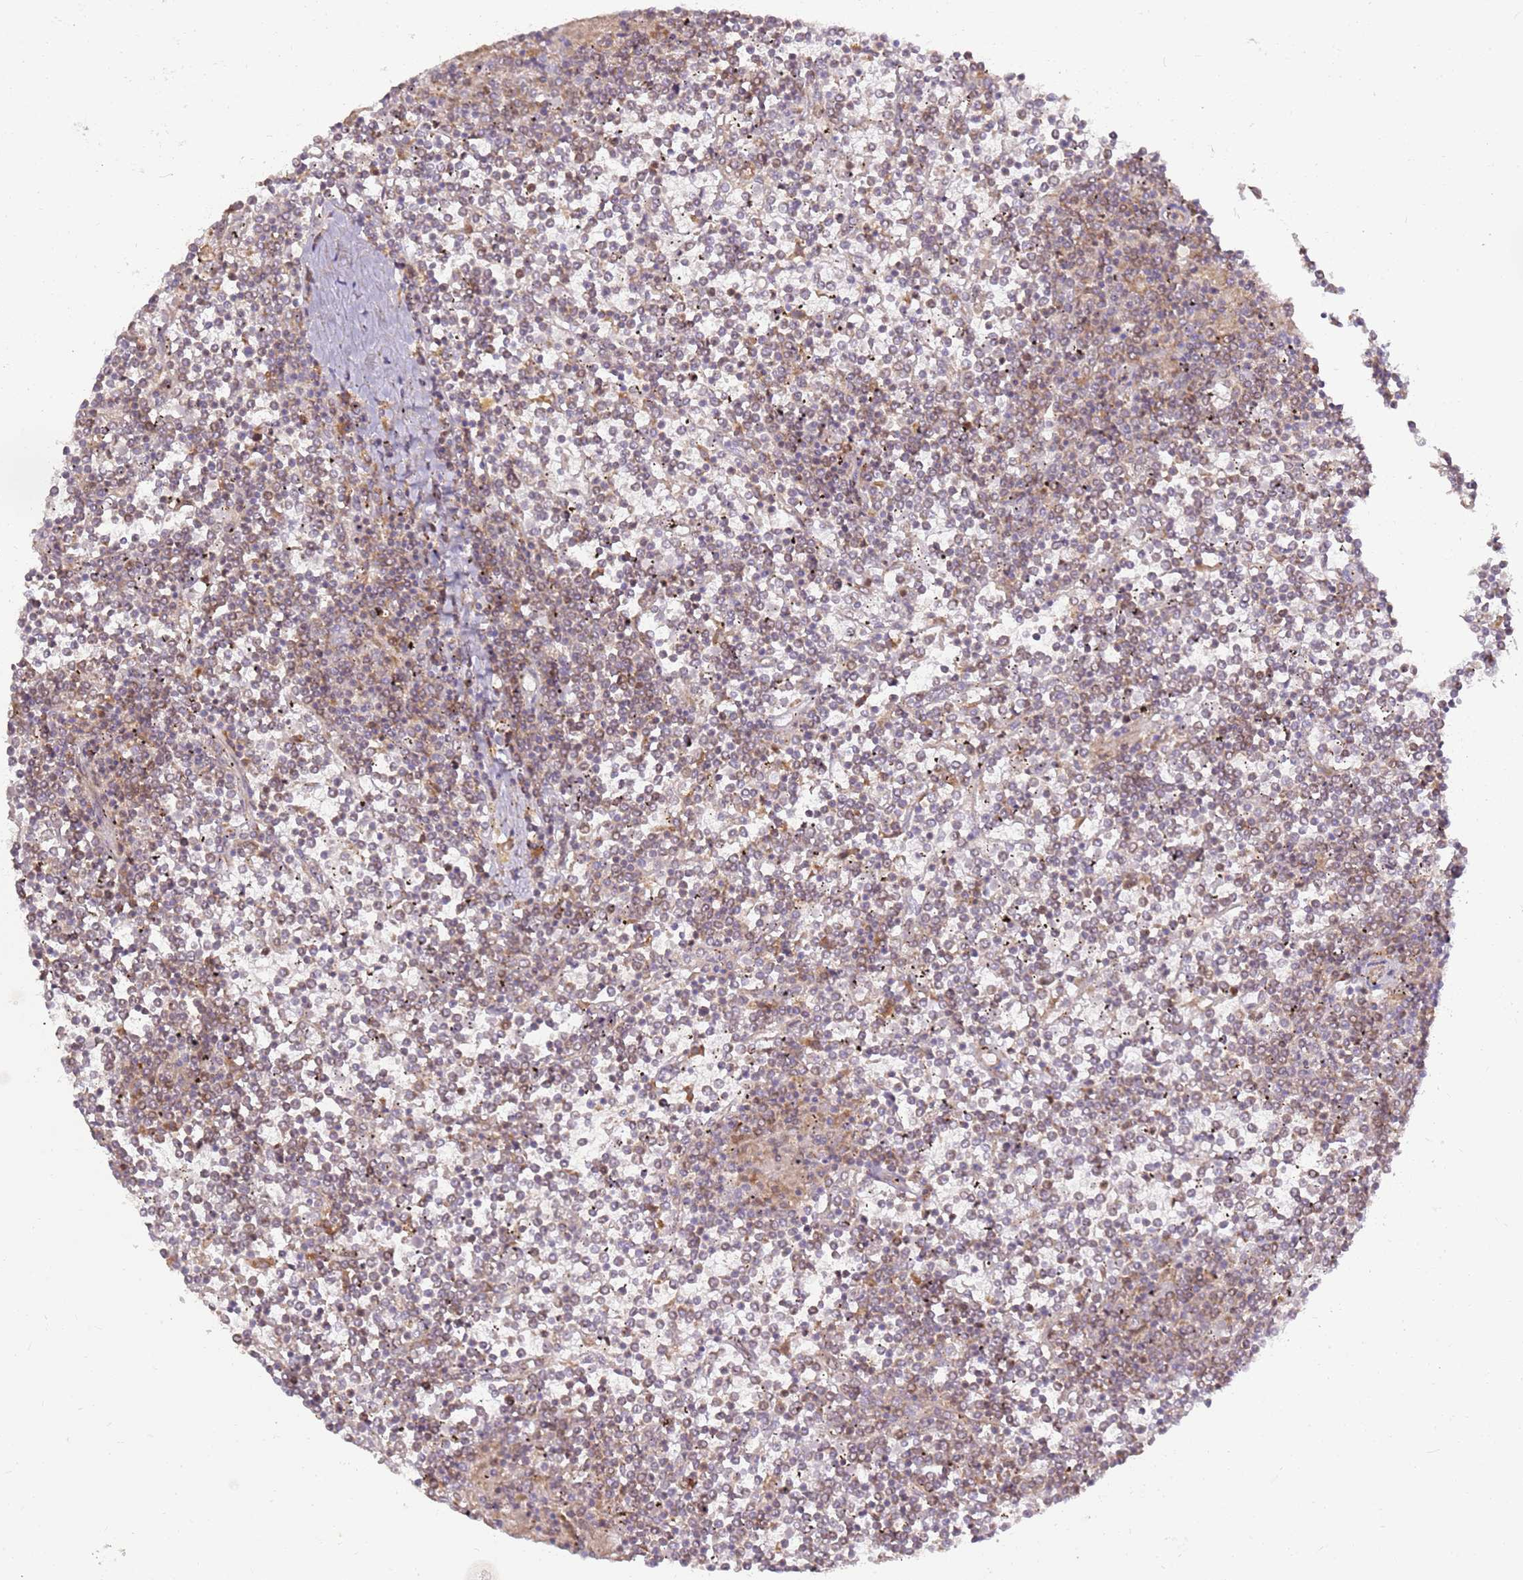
{"staining": {"intensity": "weak", "quantity": "25%-75%", "location": "nuclear"}, "tissue": "lymphoma", "cell_type": "Tumor cells", "image_type": "cancer", "snomed": [{"axis": "morphology", "description": "Malignant lymphoma, non-Hodgkin's type, Low grade"}, {"axis": "topography", "description": "Spleen"}], "caption": "The immunohistochemical stain highlights weak nuclear expression in tumor cells of low-grade malignant lymphoma, non-Hodgkin's type tissue.", "gene": "GRAP", "patient": {"sex": "female", "age": 19}}